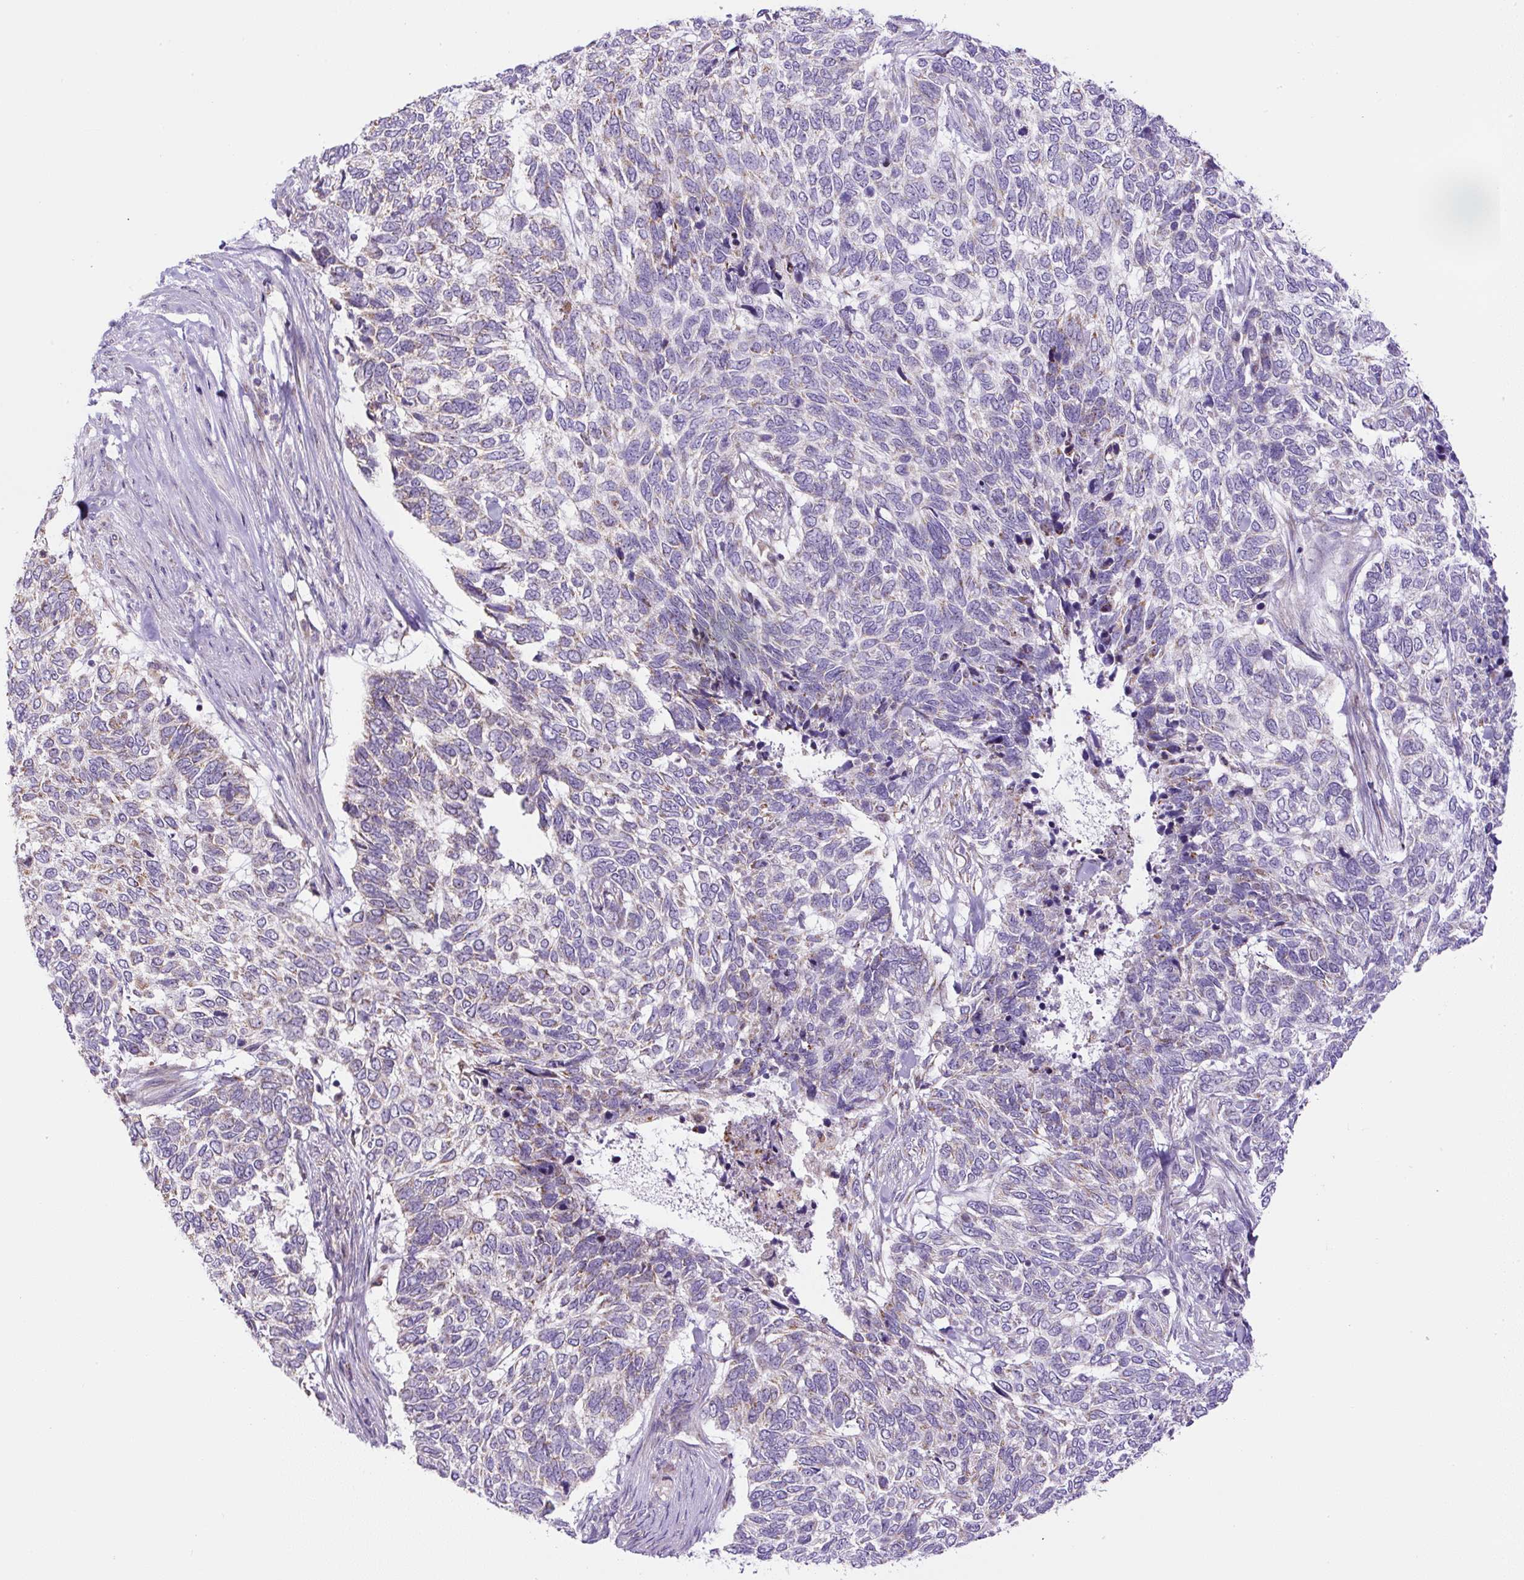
{"staining": {"intensity": "weak", "quantity": "<25%", "location": "cytoplasmic/membranous"}, "tissue": "skin cancer", "cell_type": "Tumor cells", "image_type": "cancer", "snomed": [{"axis": "morphology", "description": "Basal cell carcinoma"}, {"axis": "topography", "description": "Skin"}], "caption": "Image shows no significant protein positivity in tumor cells of skin cancer (basal cell carcinoma).", "gene": "ZNF596", "patient": {"sex": "female", "age": 65}}